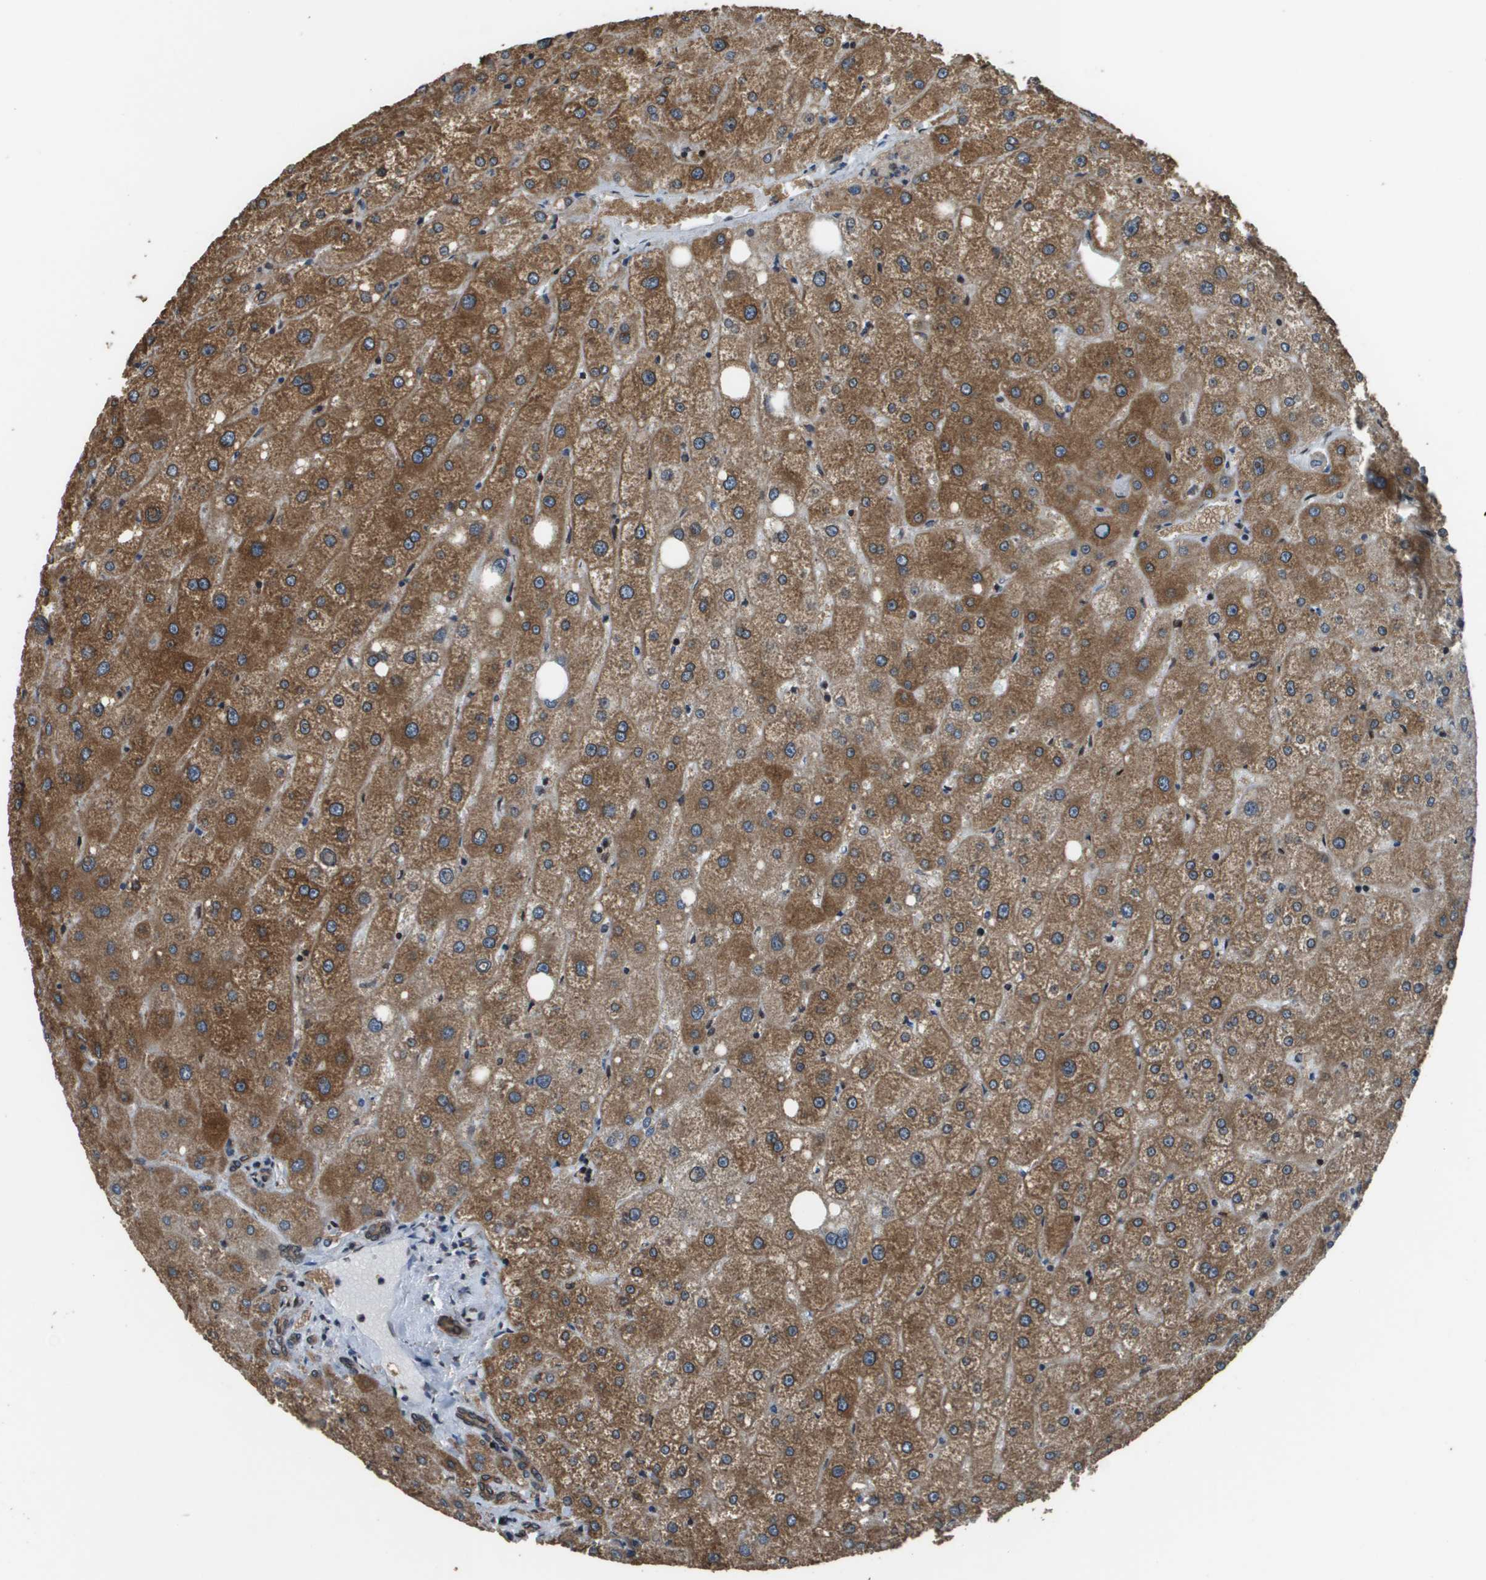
{"staining": {"intensity": "moderate", "quantity": ">75%", "location": "cytoplasmic/membranous"}, "tissue": "liver", "cell_type": "Cholangiocytes", "image_type": "normal", "snomed": [{"axis": "morphology", "description": "Normal tissue, NOS"}, {"axis": "topography", "description": "Liver"}], "caption": "Liver was stained to show a protein in brown. There is medium levels of moderate cytoplasmic/membranous staining in about >75% of cholangiocytes. The protein of interest is stained brown, and the nuclei are stained in blue (DAB IHC with brightfield microscopy, high magnification).", "gene": "FANCC", "patient": {"sex": "male", "age": 73}}